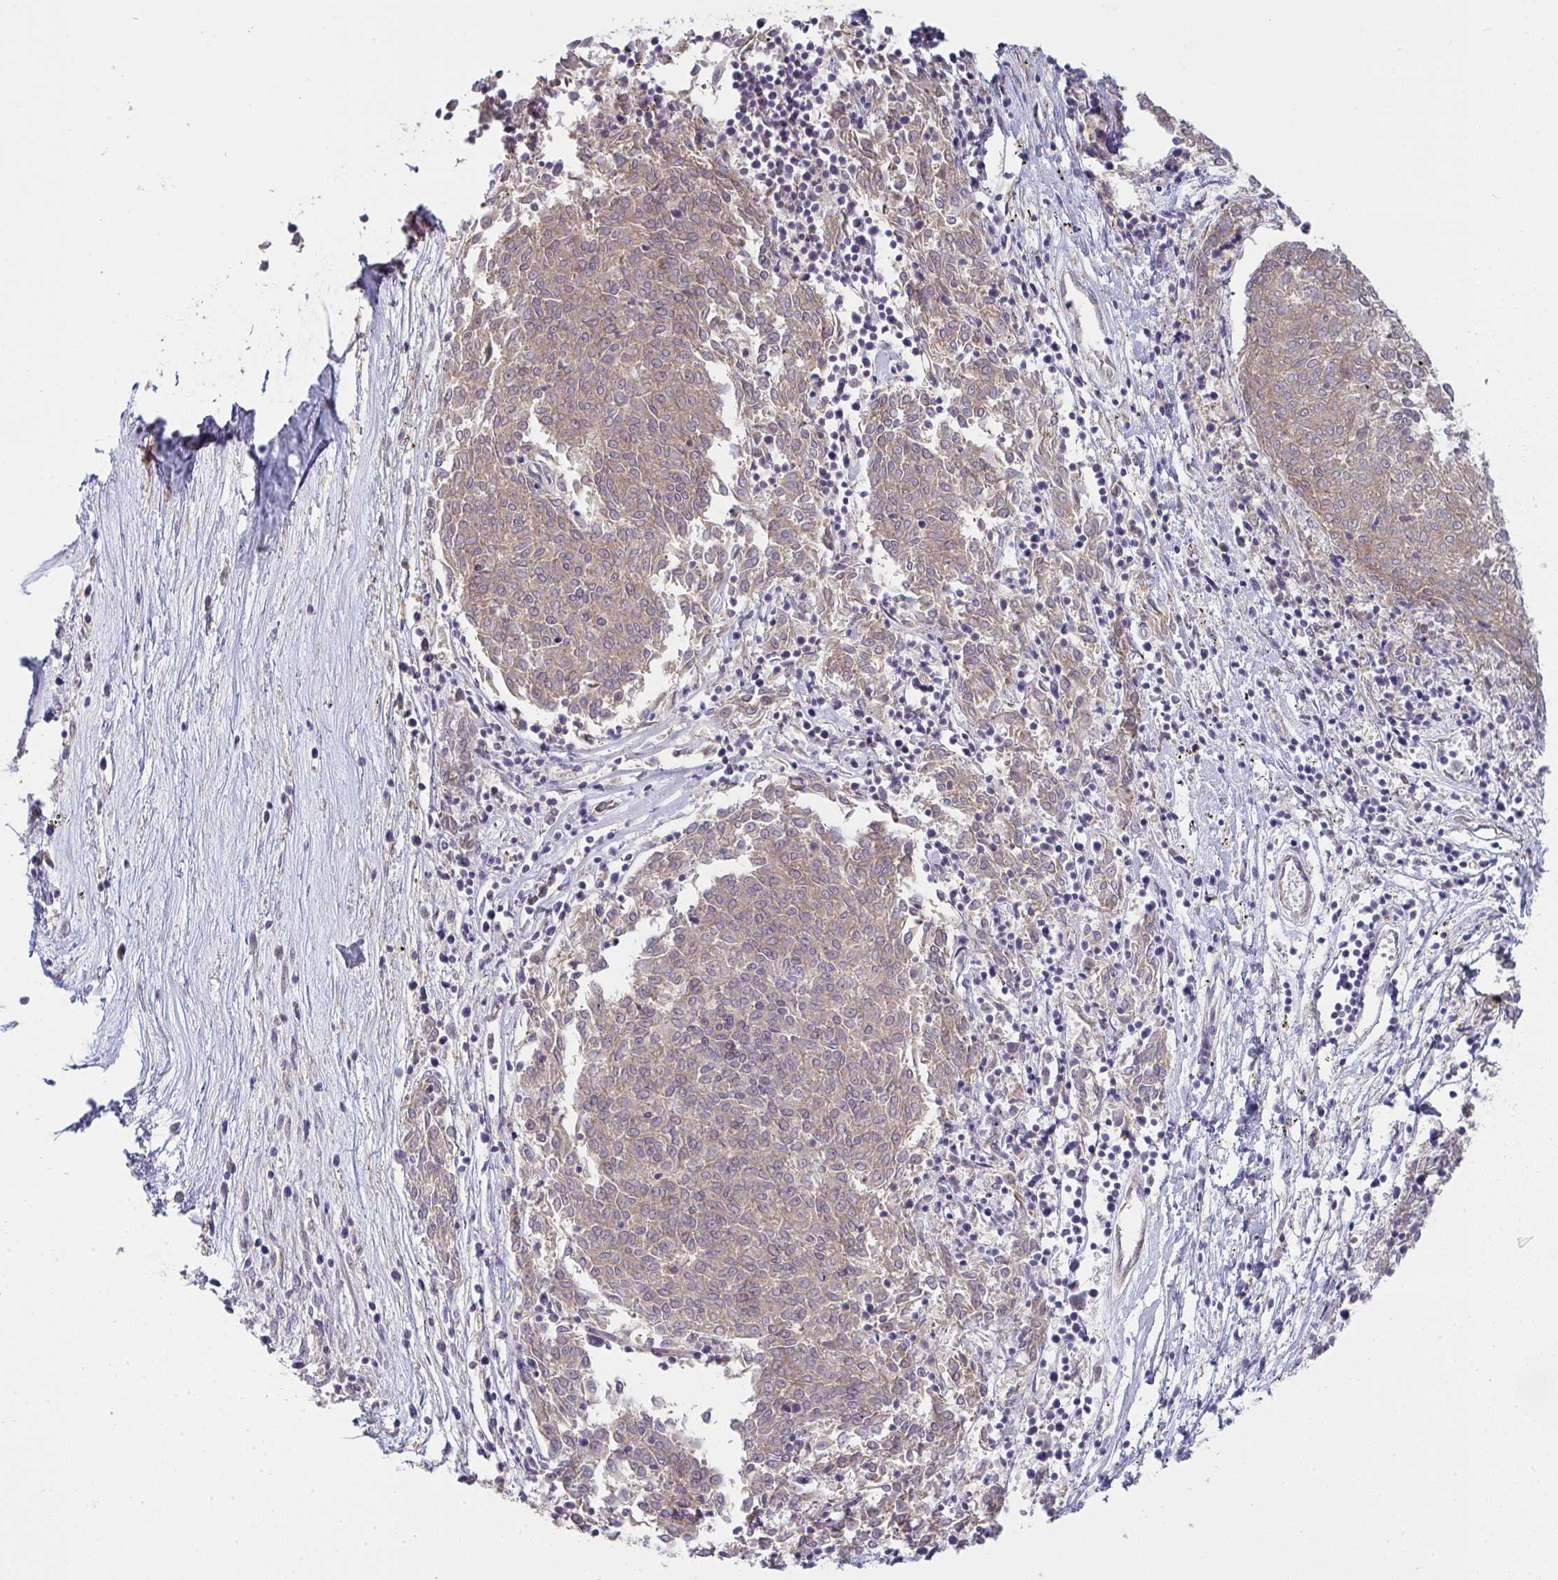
{"staining": {"intensity": "moderate", "quantity": ">75%", "location": "cytoplasmic/membranous"}, "tissue": "melanoma", "cell_type": "Tumor cells", "image_type": "cancer", "snomed": [{"axis": "morphology", "description": "Malignant melanoma, NOS"}, {"axis": "topography", "description": "Skin"}], "caption": "About >75% of tumor cells in human melanoma demonstrate moderate cytoplasmic/membranous protein positivity as visualized by brown immunohistochemical staining.", "gene": "CASP9", "patient": {"sex": "female", "age": 72}}